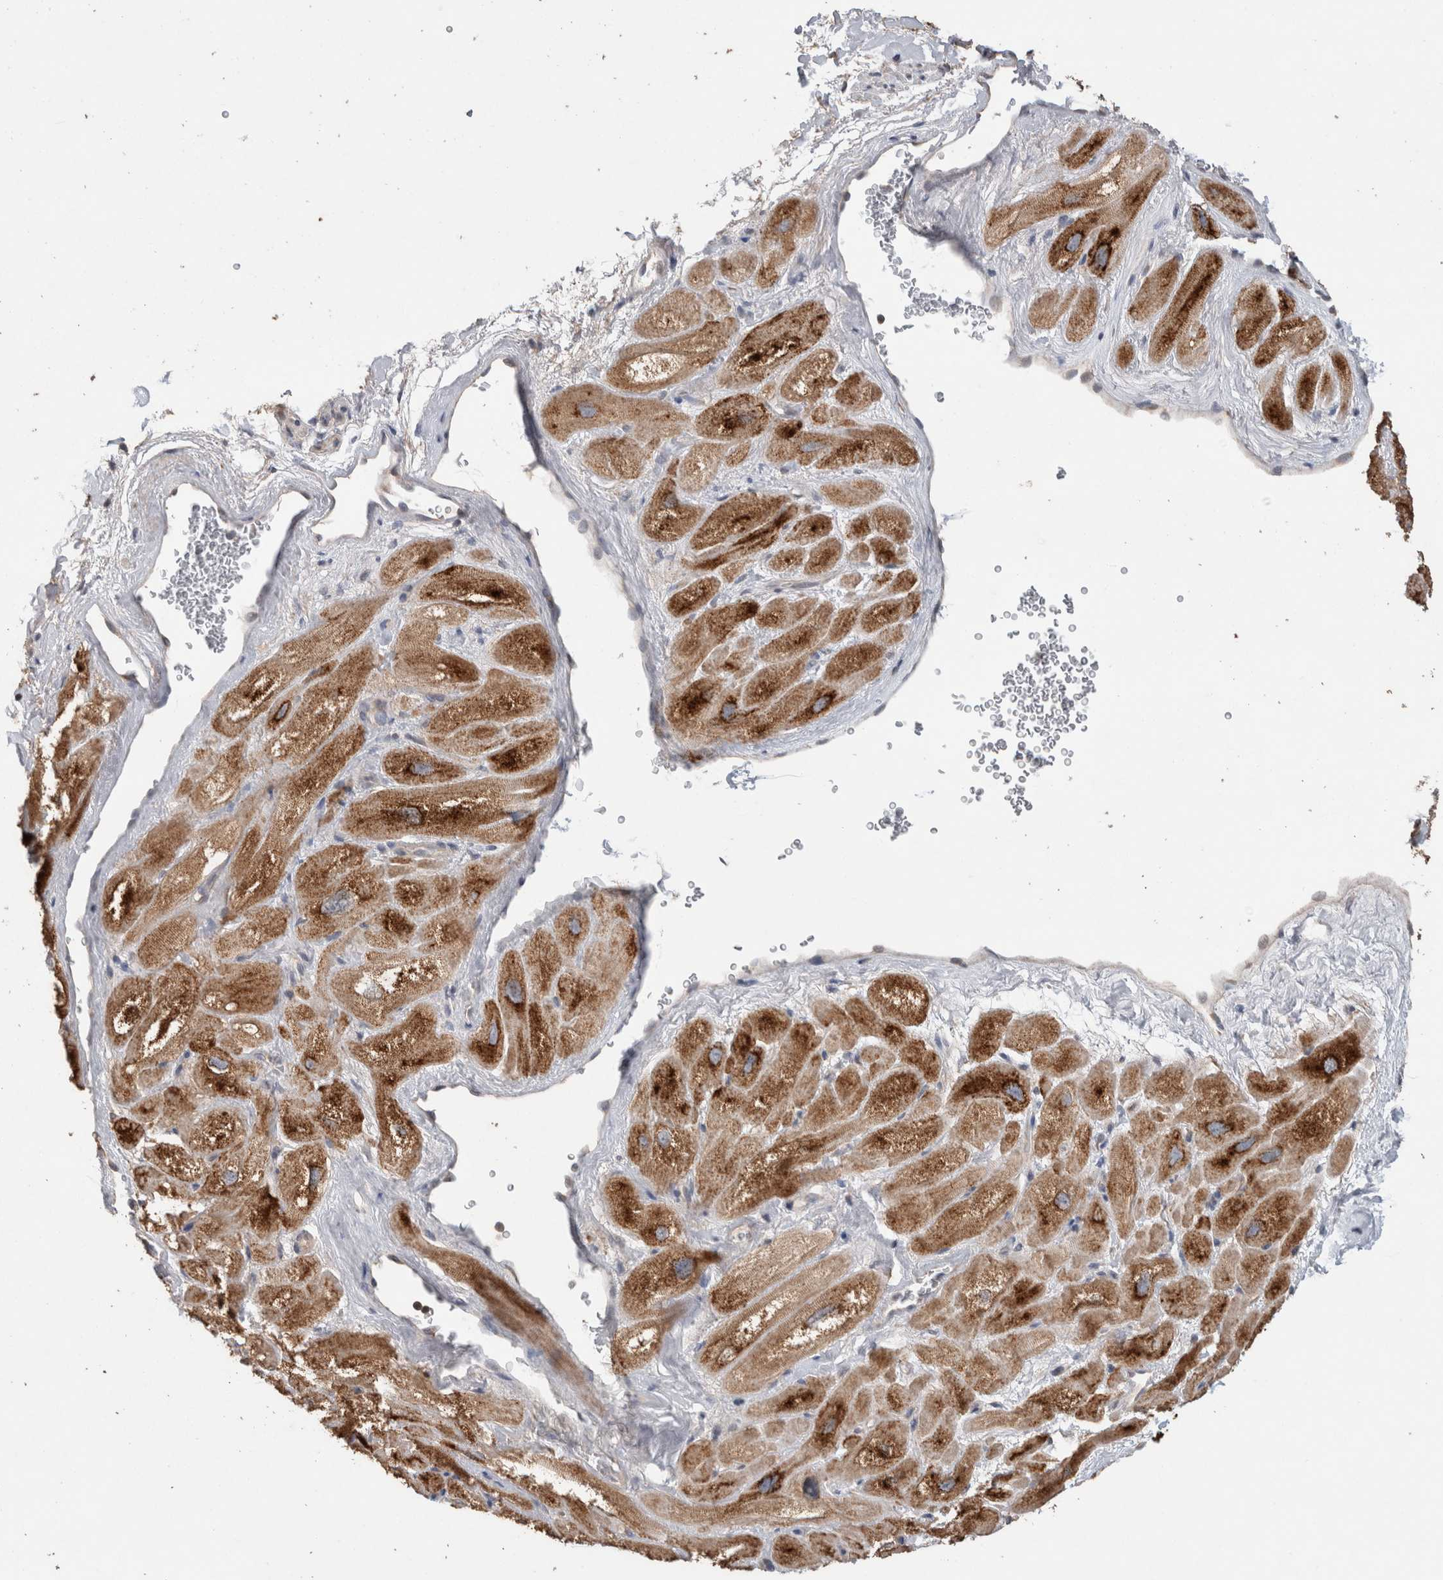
{"staining": {"intensity": "moderate", "quantity": ">75%", "location": "cytoplasmic/membranous"}, "tissue": "heart muscle", "cell_type": "Cardiomyocytes", "image_type": "normal", "snomed": [{"axis": "morphology", "description": "Normal tissue, NOS"}, {"axis": "topography", "description": "Heart"}], "caption": "Immunohistochemical staining of normal heart muscle exhibits >75% levels of moderate cytoplasmic/membranous protein staining in about >75% of cardiomyocytes. The staining was performed using DAB to visualize the protein expression in brown, while the nuclei were stained in blue with hematoxylin (Magnification: 20x).", "gene": "TRIM5", "patient": {"sex": "male", "age": 49}}